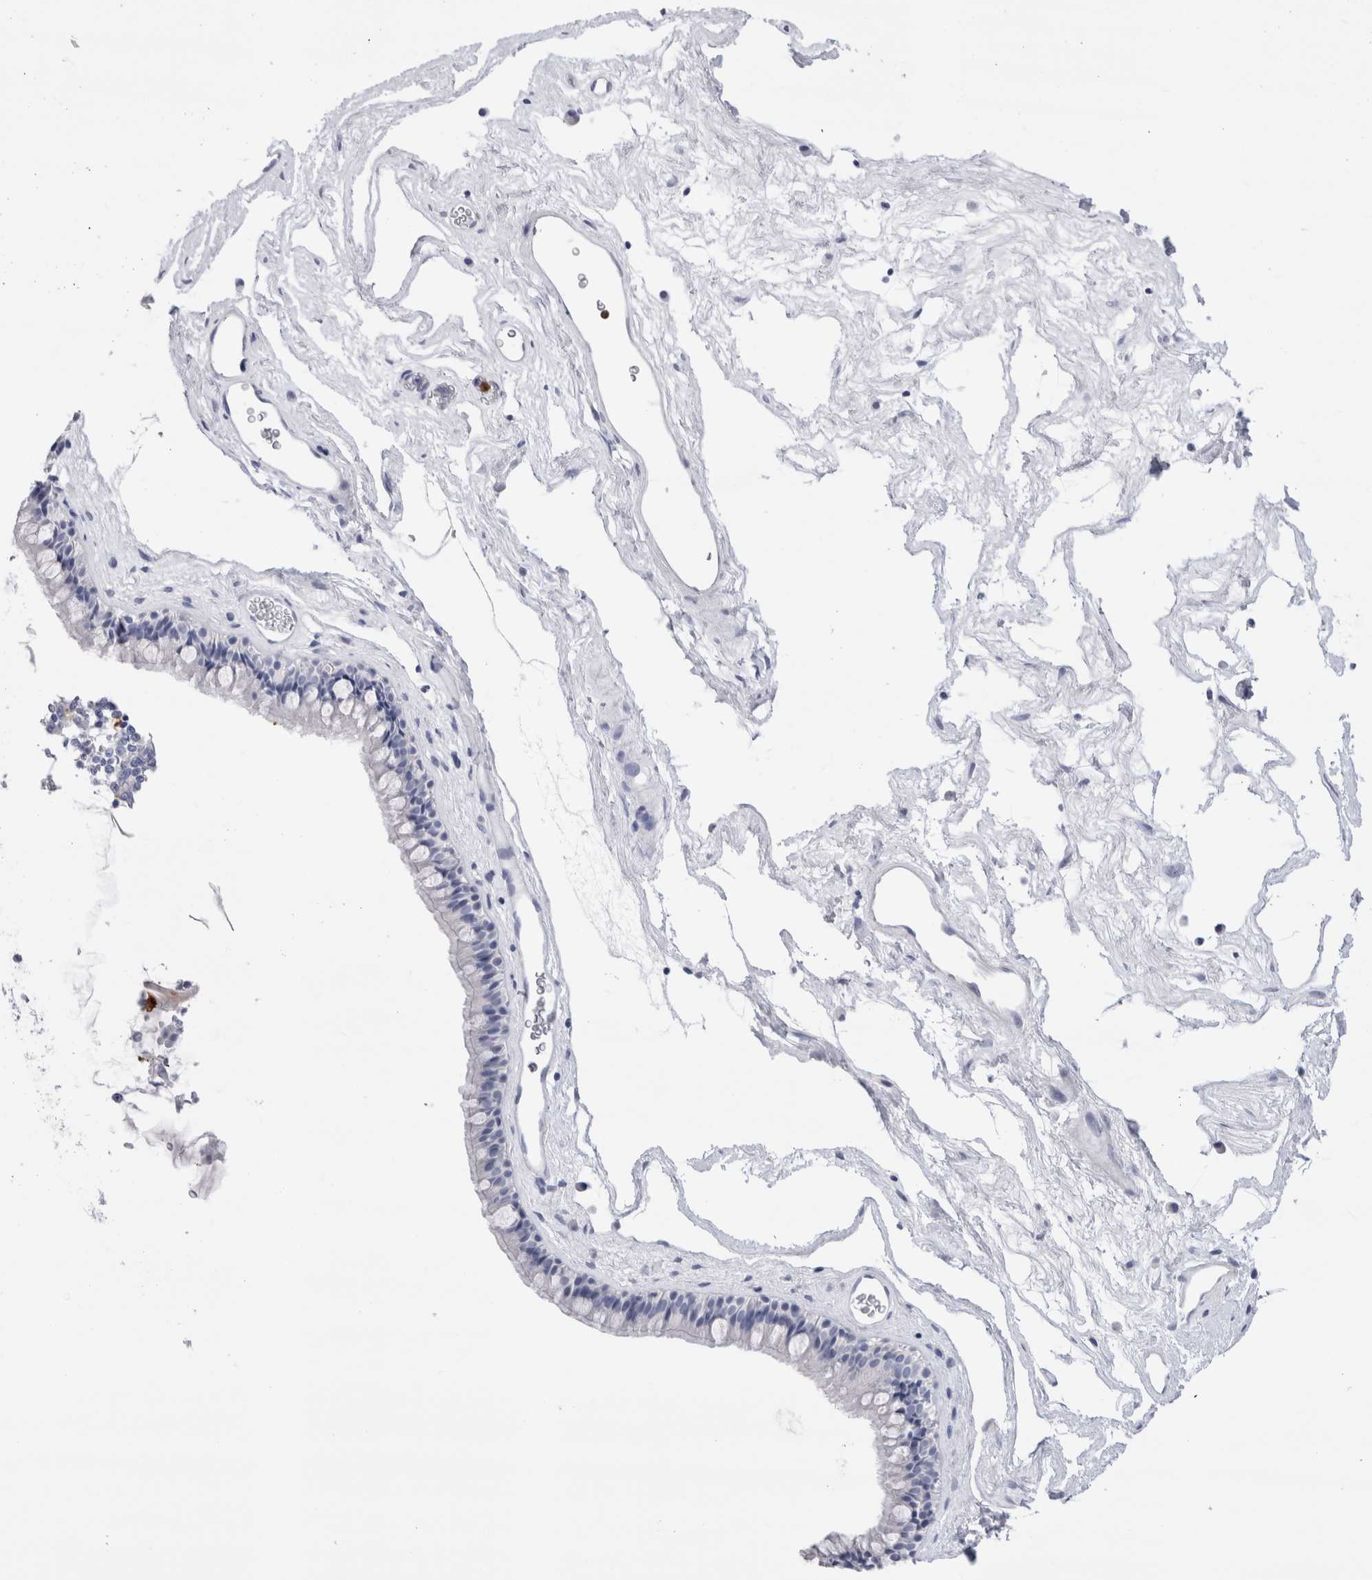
{"staining": {"intensity": "negative", "quantity": "none", "location": "none"}, "tissue": "nasopharynx", "cell_type": "Respiratory epithelial cells", "image_type": "normal", "snomed": [{"axis": "morphology", "description": "Normal tissue, NOS"}, {"axis": "morphology", "description": "Inflammation, NOS"}, {"axis": "topography", "description": "Nasopharynx"}], "caption": "High power microscopy image of an IHC image of unremarkable nasopharynx, revealing no significant positivity in respiratory epithelial cells.", "gene": "SLC10A5", "patient": {"sex": "male", "age": 48}}